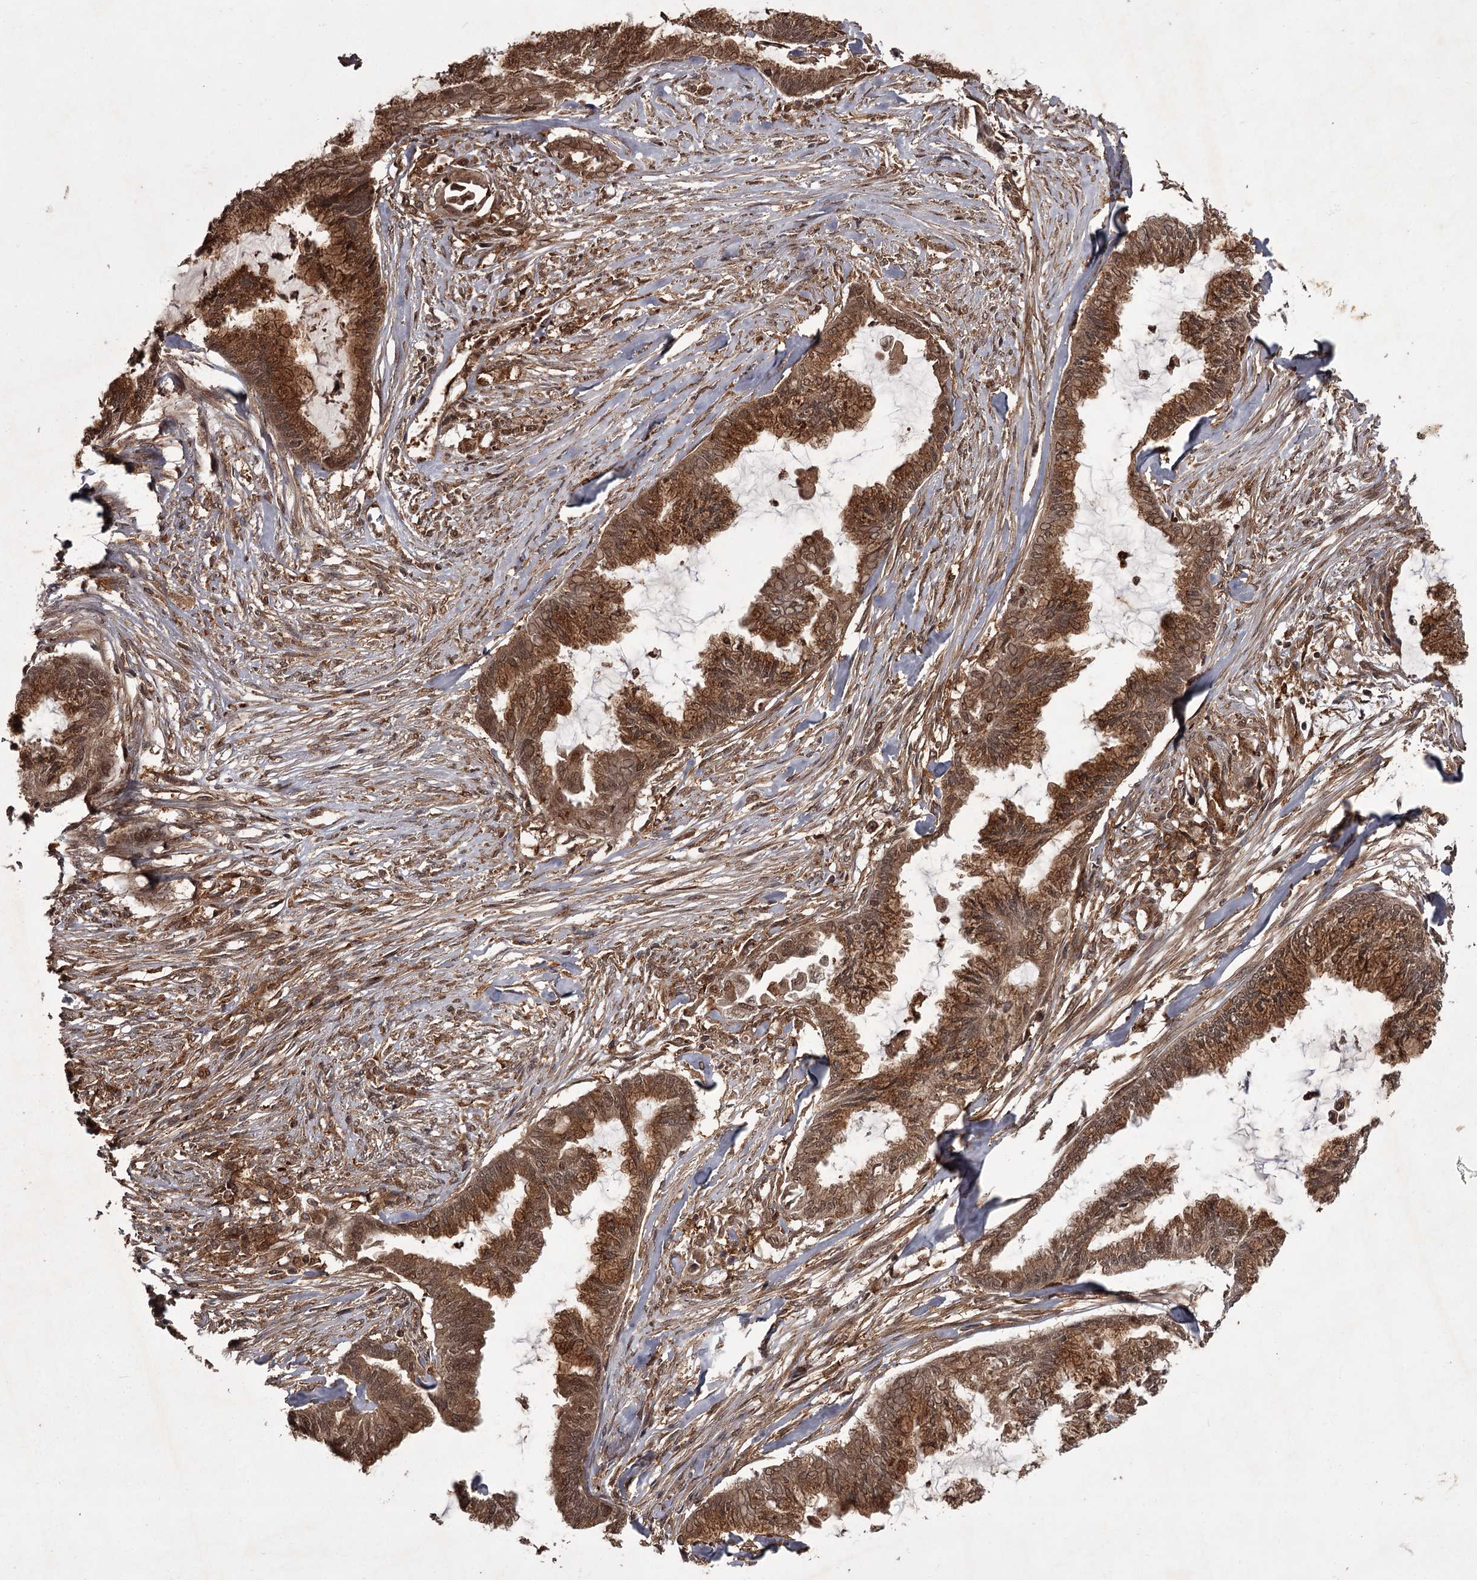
{"staining": {"intensity": "moderate", "quantity": ">75%", "location": "cytoplasmic/membranous,nuclear"}, "tissue": "endometrial cancer", "cell_type": "Tumor cells", "image_type": "cancer", "snomed": [{"axis": "morphology", "description": "Adenocarcinoma, NOS"}, {"axis": "topography", "description": "Endometrium"}], "caption": "Protein staining of endometrial adenocarcinoma tissue reveals moderate cytoplasmic/membranous and nuclear expression in about >75% of tumor cells.", "gene": "TBC1D23", "patient": {"sex": "female", "age": 86}}